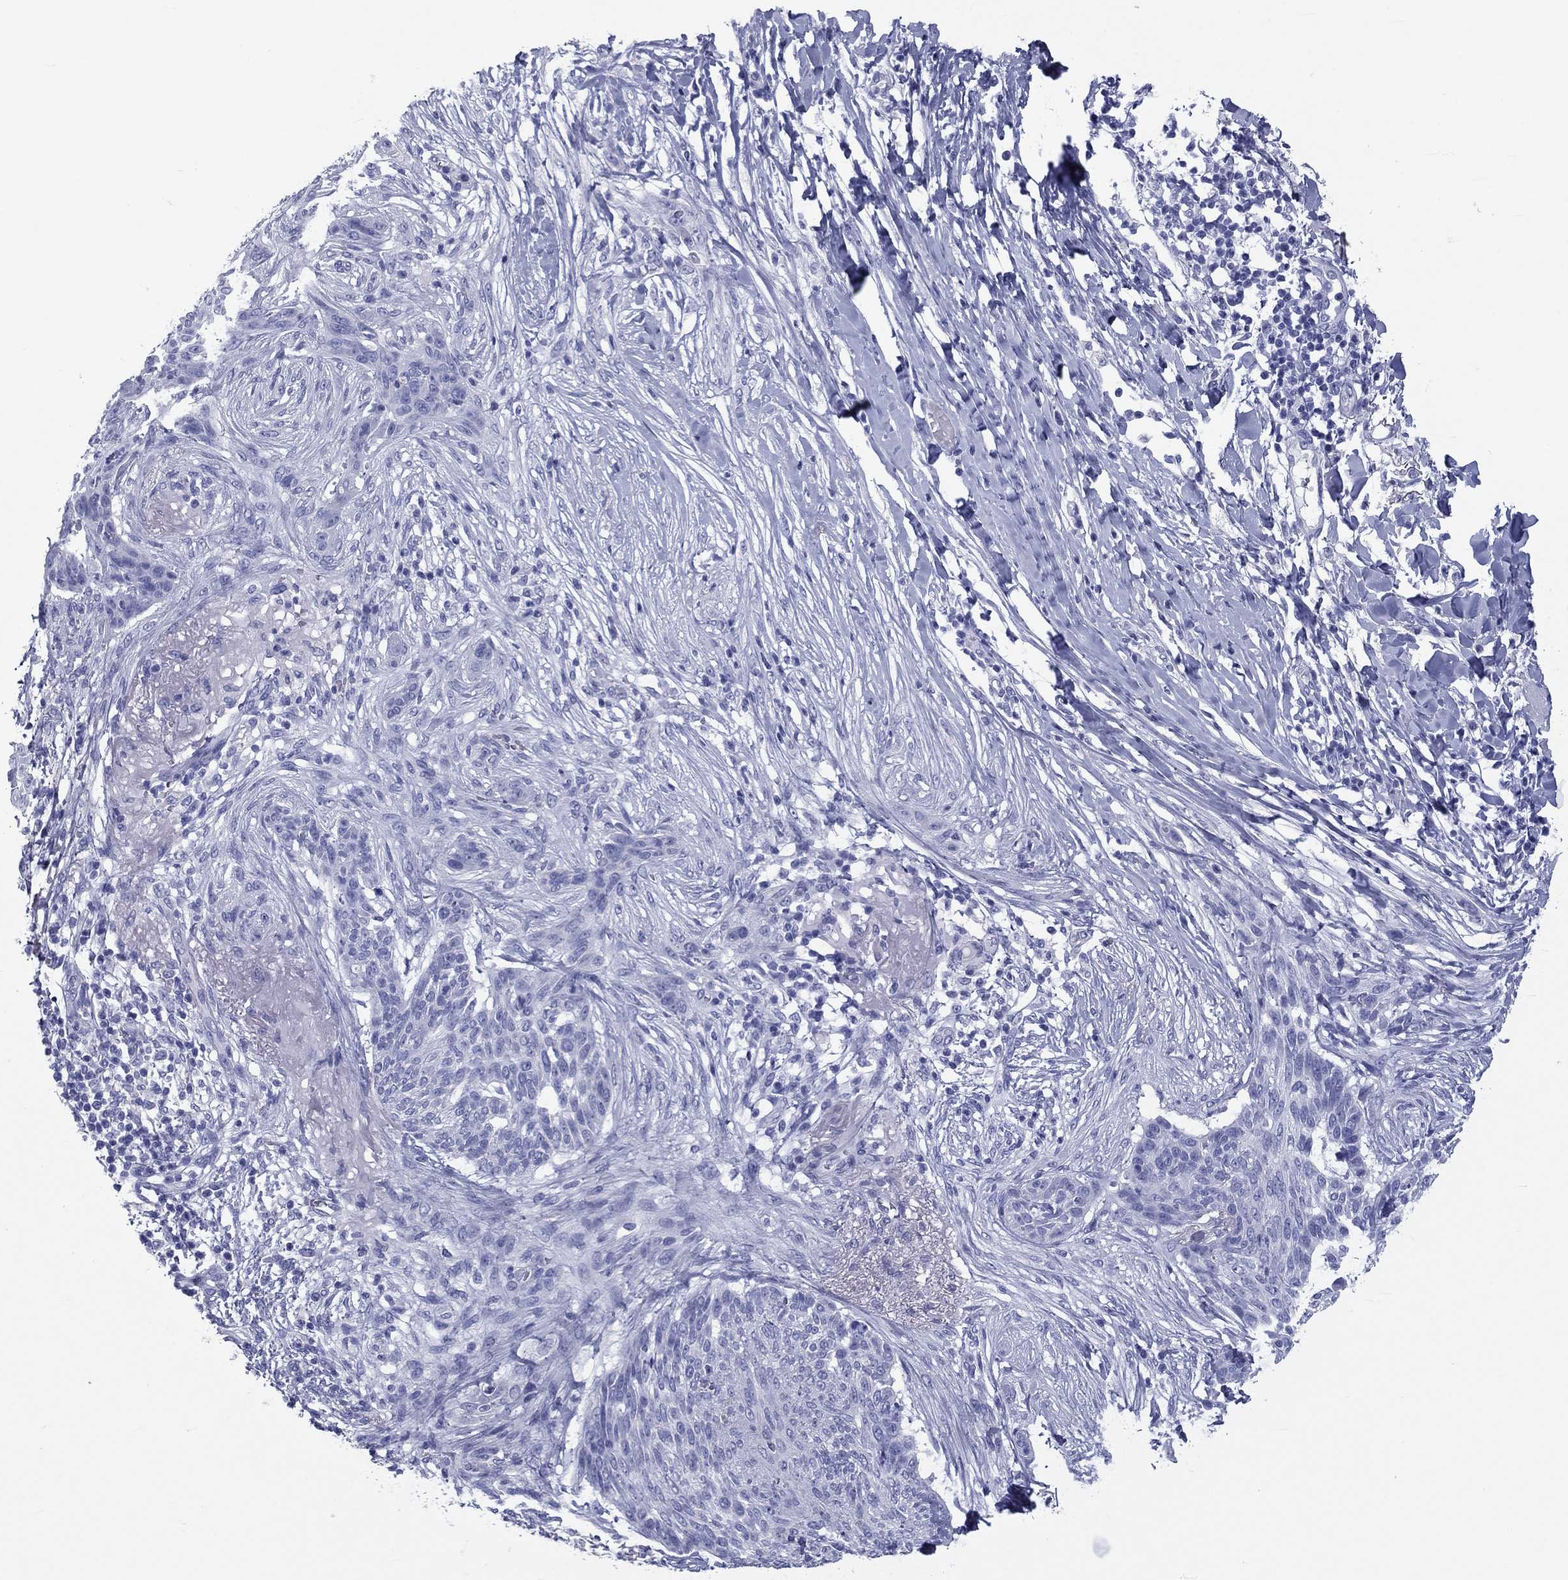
{"staining": {"intensity": "negative", "quantity": "none", "location": "none"}, "tissue": "skin cancer", "cell_type": "Tumor cells", "image_type": "cancer", "snomed": [{"axis": "morphology", "description": "Normal tissue, NOS"}, {"axis": "morphology", "description": "Basal cell carcinoma"}, {"axis": "topography", "description": "Skin"}], "caption": "Immunohistochemical staining of human skin cancer demonstrates no significant expression in tumor cells.", "gene": "DNALI1", "patient": {"sex": "male", "age": 84}}